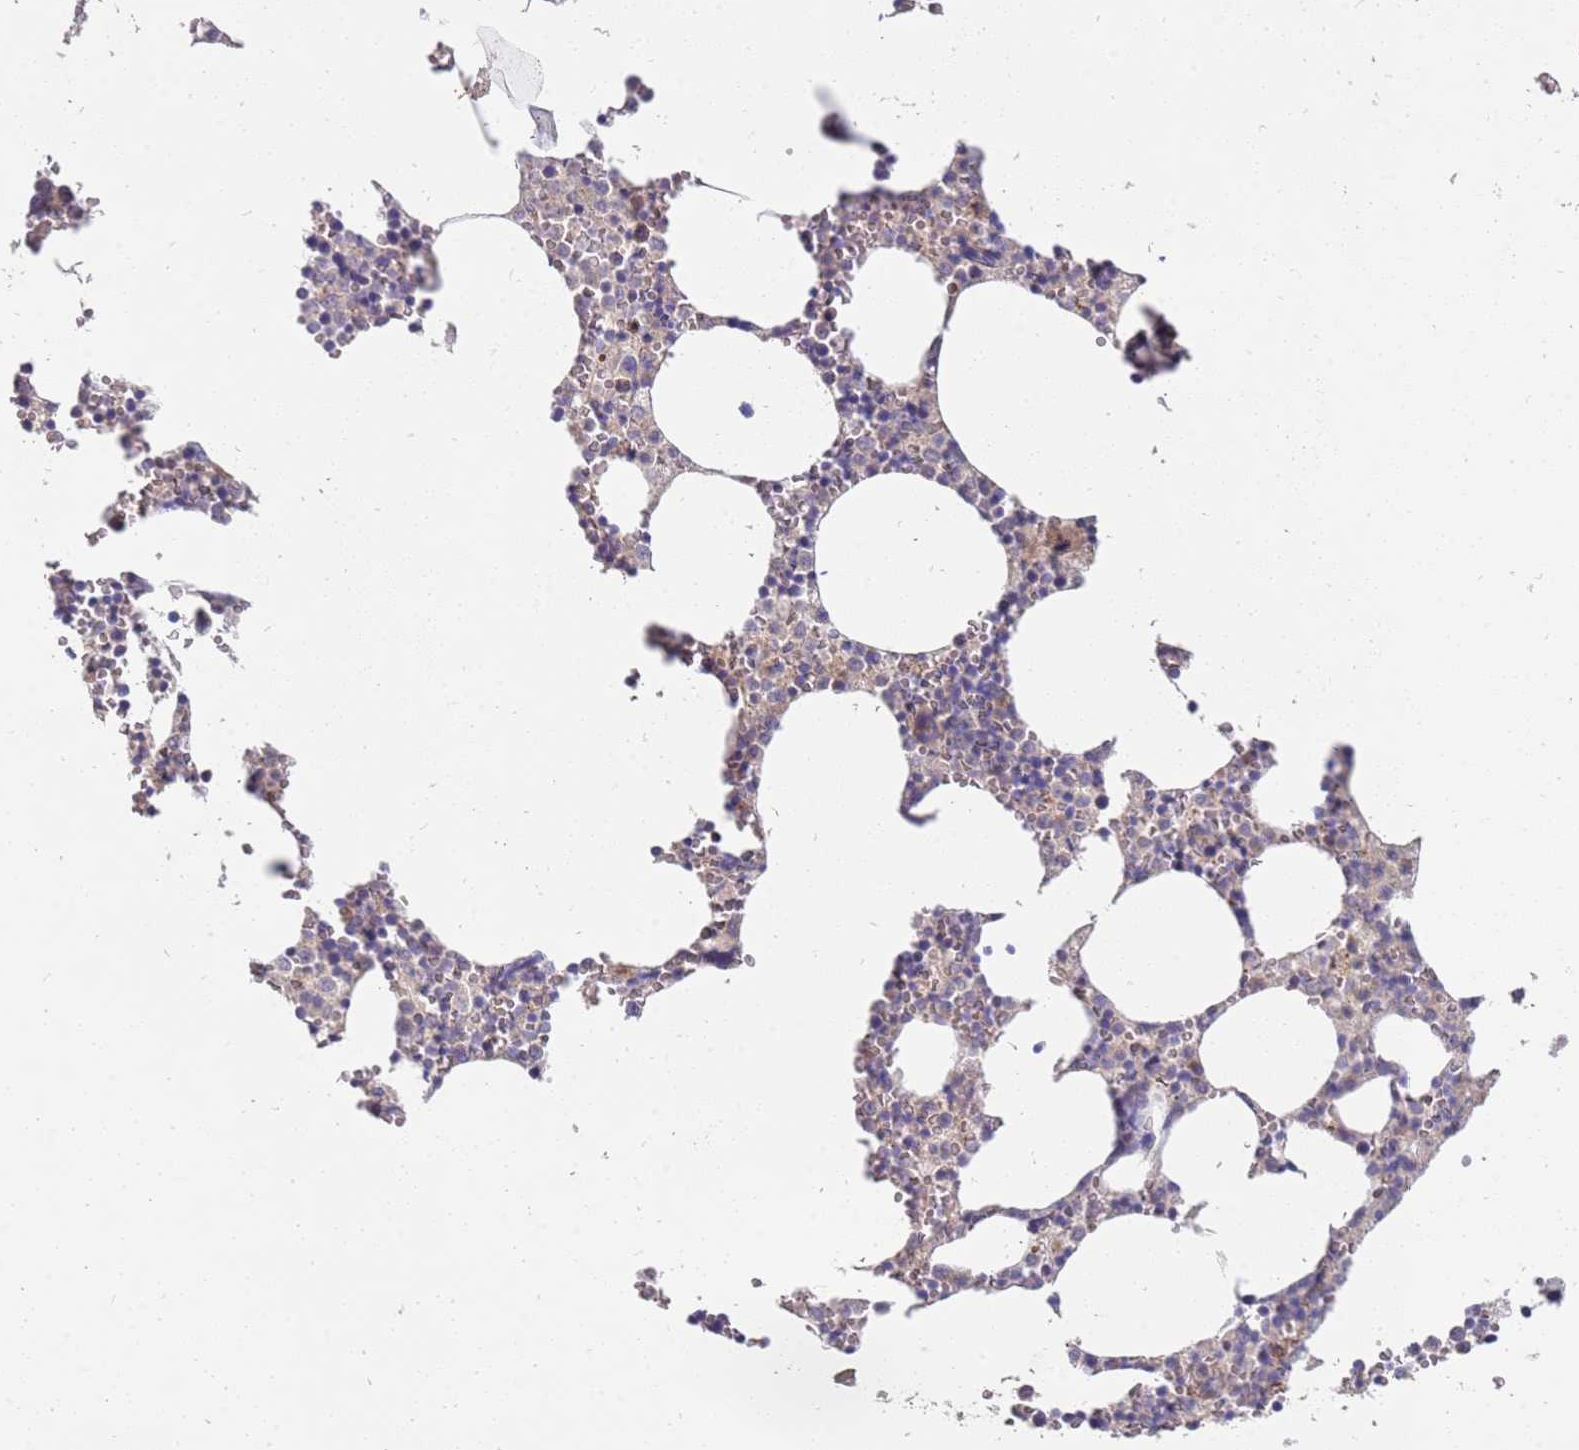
{"staining": {"intensity": "weak", "quantity": "<25%", "location": "cytoplasmic/membranous"}, "tissue": "bone marrow", "cell_type": "Hematopoietic cells", "image_type": "normal", "snomed": [{"axis": "morphology", "description": "Normal tissue, NOS"}, {"axis": "topography", "description": "Bone marrow"}], "caption": "Immunohistochemistry image of unremarkable bone marrow stained for a protein (brown), which exhibits no positivity in hematopoietic cells.", "gene": "NMUR2", "patient": {"sex": "female", "age": 64}}